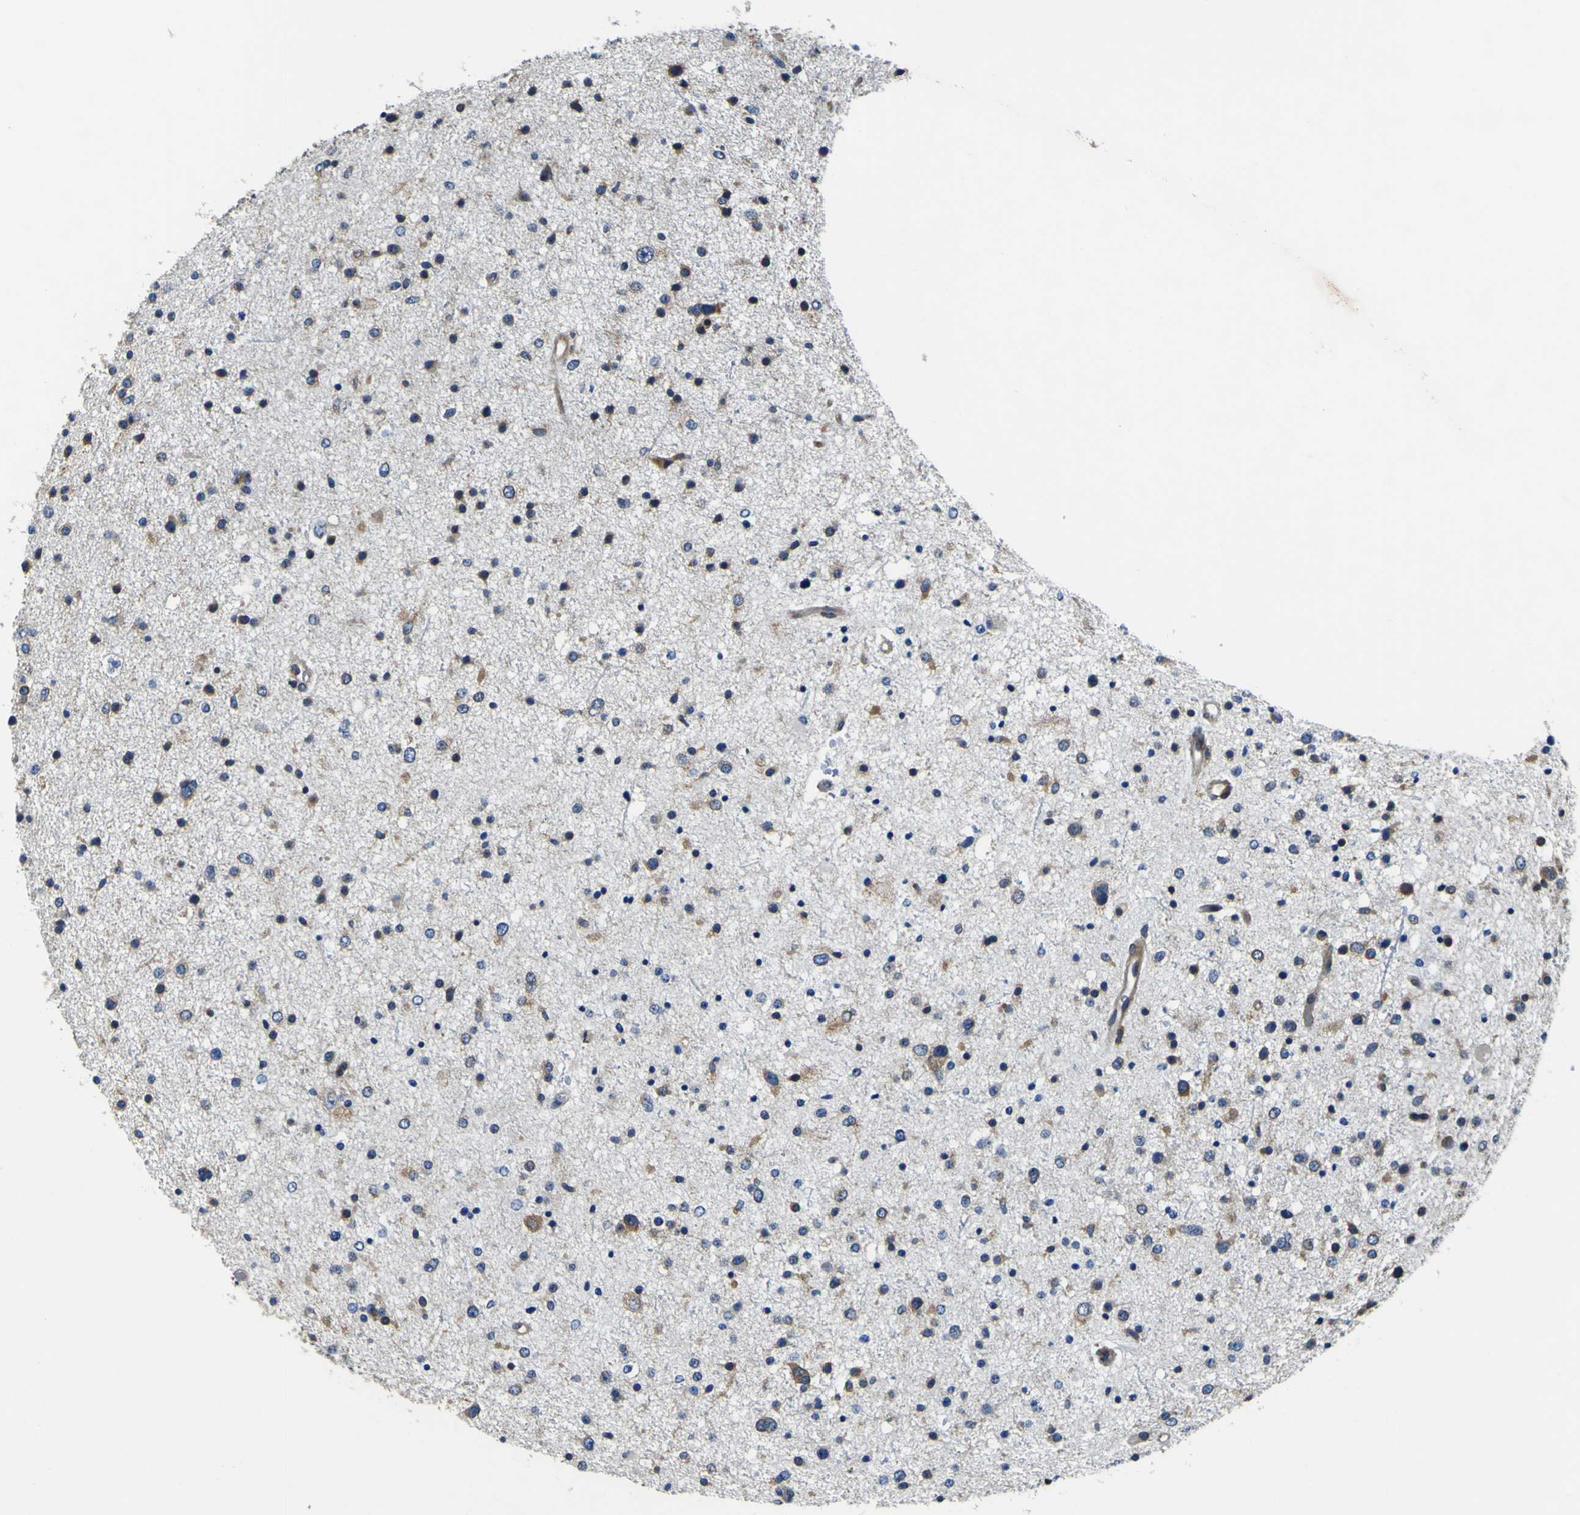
{"staining": {"intensity": "moderate", "quantity": "25%-75%", "location": "cytoplasmic/membranous"}, "tissue": "glioma", "cell_type": "Tumor cells", "image_type": "cancer", "snomed": [{"axis": "morphology", "description": "Glioma, malignant, Low grade"}, {"axis": "topography", "description": "Brain"}], "caption": "The histopathology image shows a brown stain indicating the presence of a protein in the cytoplasmic/membranous of tumor cells in glioma. (Brightfield microscopy of DAB IHC at high magnification).", "gene": "CNR2", "patient": {"sex": "female", "age": 37}}